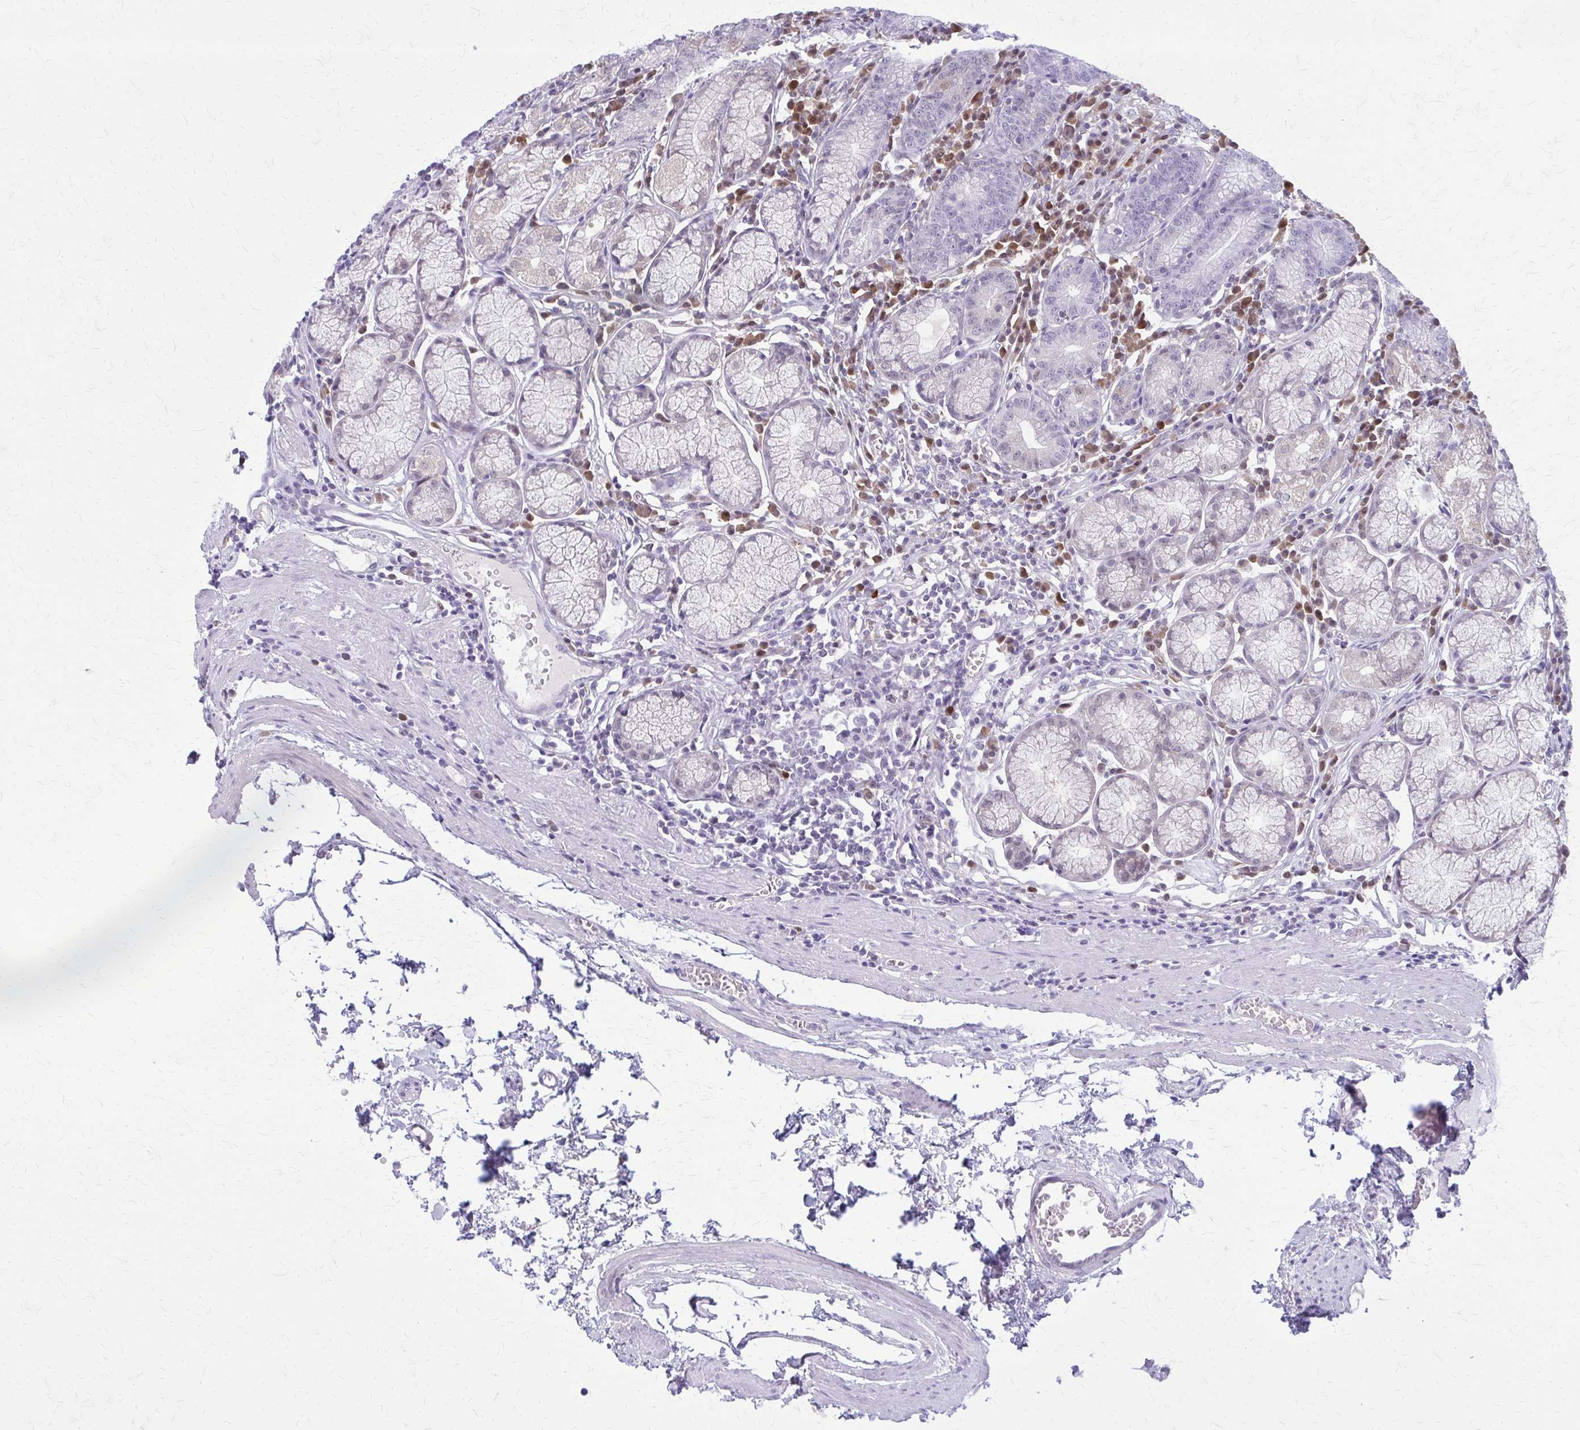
{"staining": {"intensity": "negative", "quantity": "none", "location": "none"}, "tissue": "stomach", "cell_type": "Glandular cells", "image_type": "normal", "snomed": [{"axis": "morphology", "description": "Normal tissue, NOS"}, {"axis": "topography", "description": "Stomach"}], "caption": "The IHC image has no significant expression in glandular cells of stomach.", "gene": "GLRX", "patient": {"sex": "male", "age": 55}}